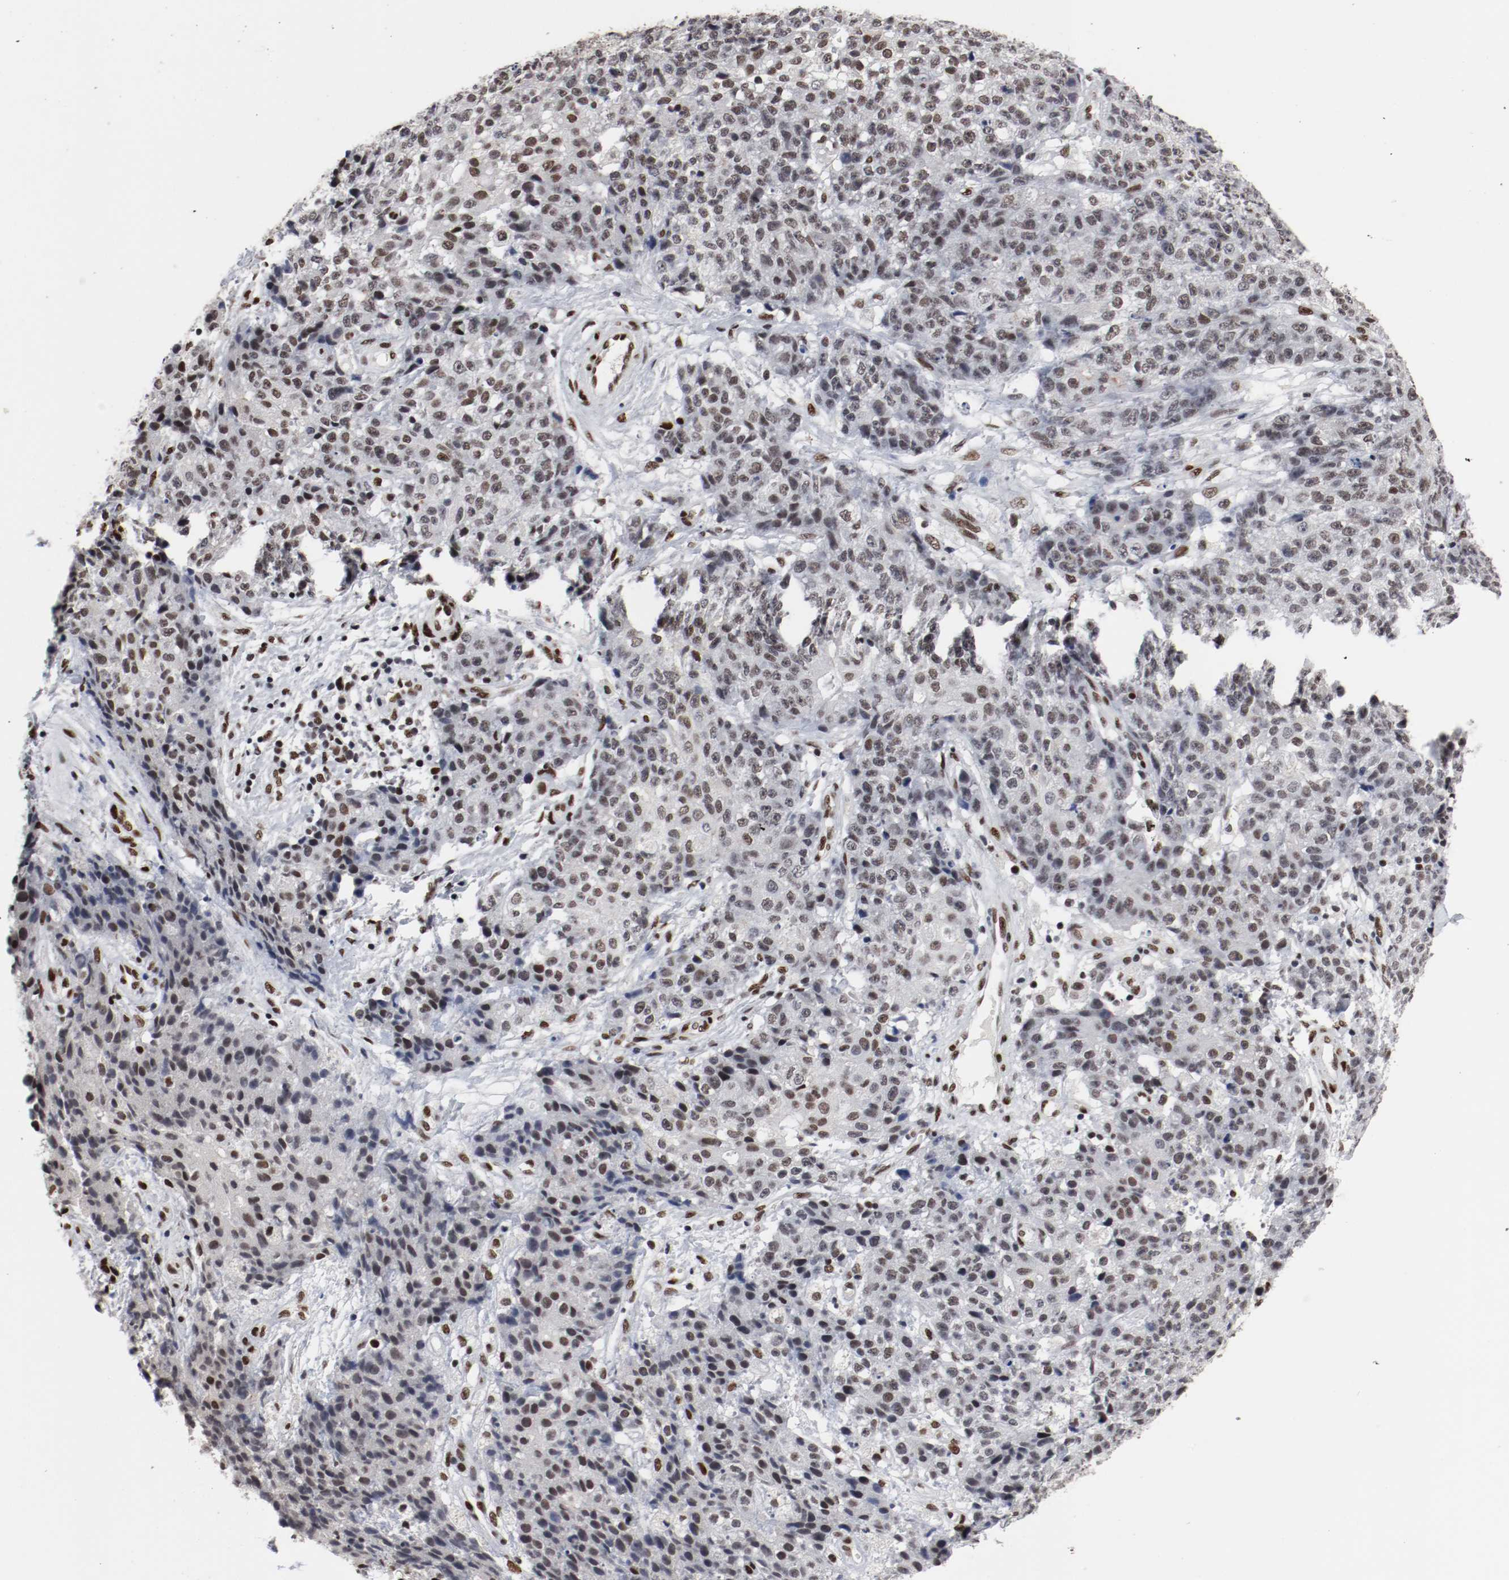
{"staining": {"intensity": "weak", "quantity": "25%-75%", "location": "nuclear"}, "tissue": "ovarian cancer", "cell_type": "Tumor cells", "image_type": "cancer", "snomed": [{"axis": "morphology", "description": "Carcinoma, endometroid"}, {"axis": "topography", "description": "Ovary"}], "caption": "High-power microscopy captured an immunohistochemistry histopathology image of endometroid carcinoma (ovarian), revealing weak nuclear expression in about 25%-75% of tumor cells.", "gene": "MEF2D", "patient": {"sex": "female", "age": 42}}